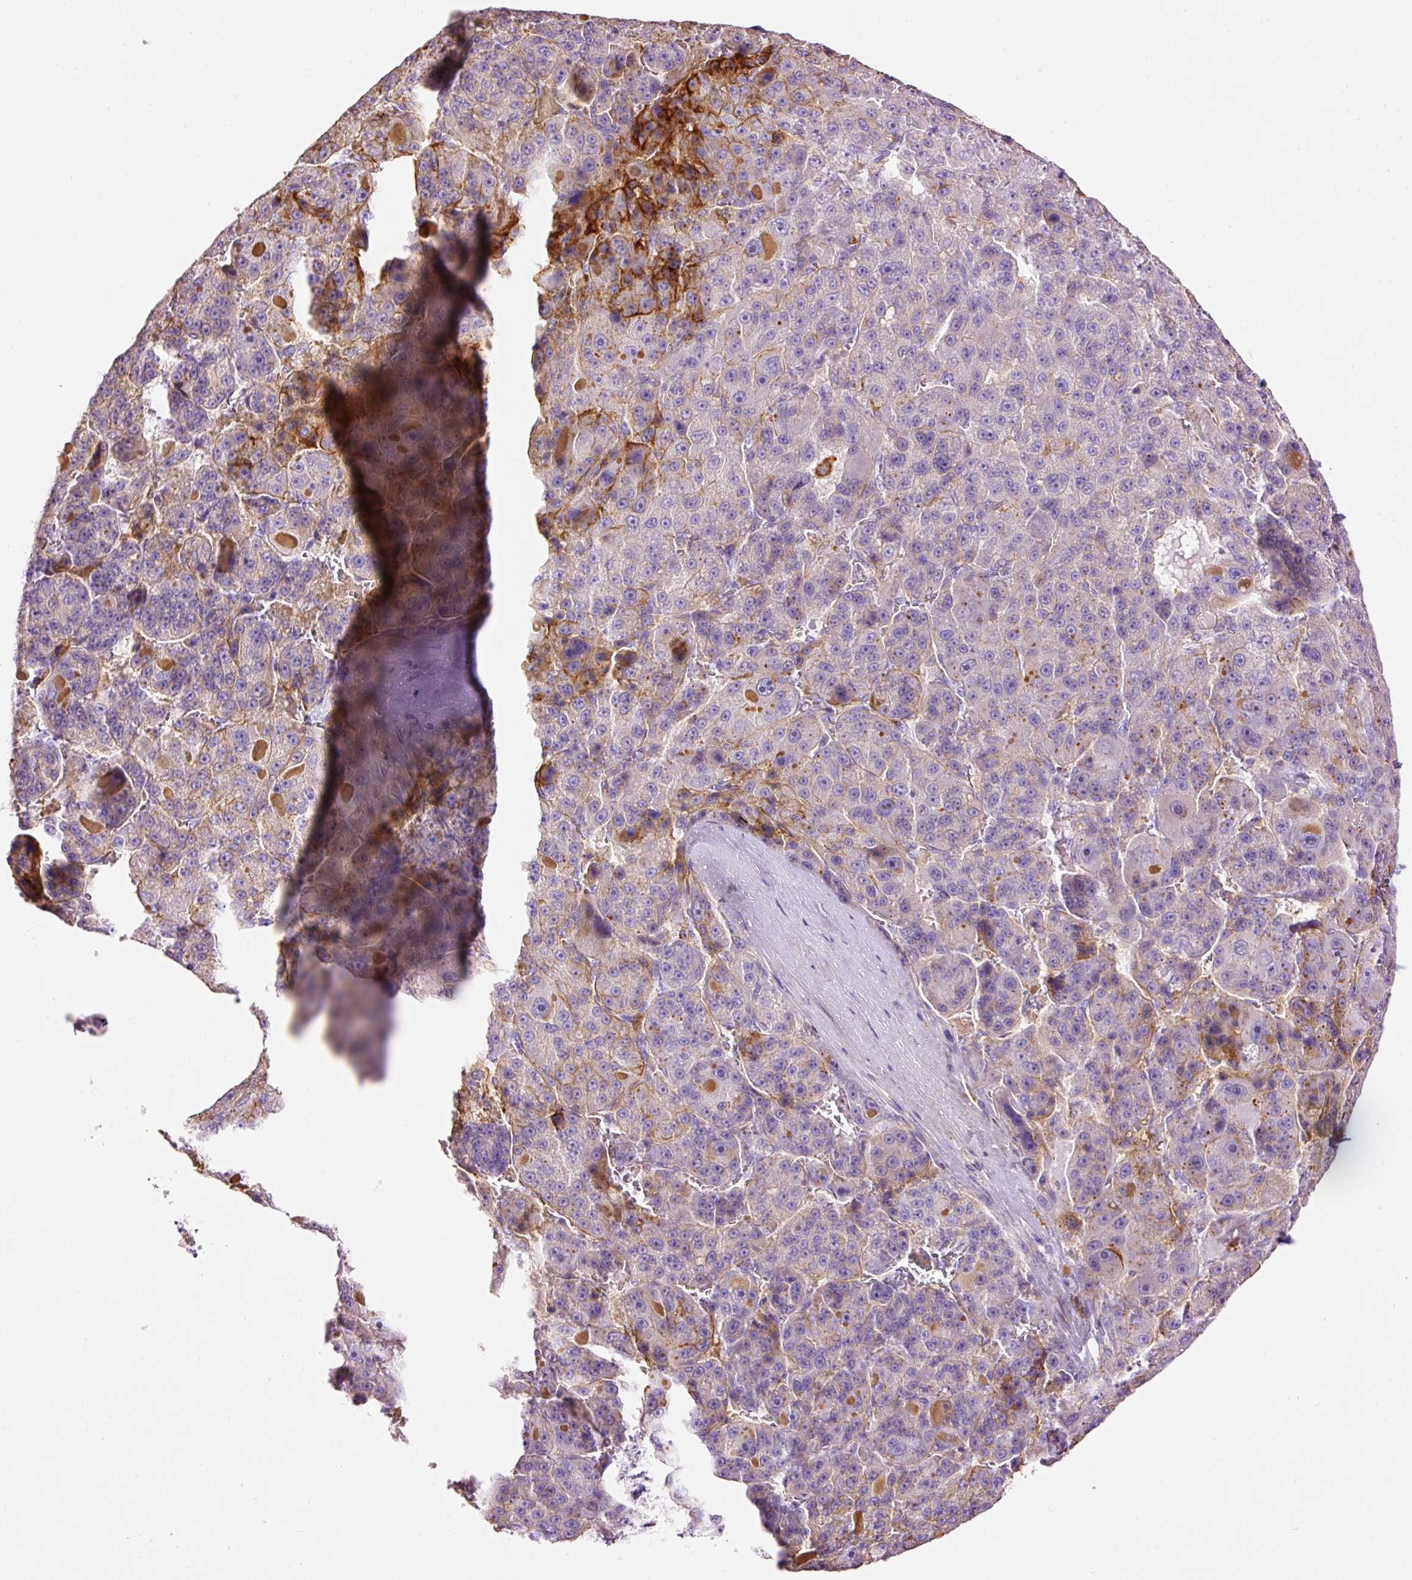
{"staining": {"intensity": "moderate", "quantity": "<25%", "location": "cytoplasmic/membranous"}, "tissue": "liver cancer", "cell_type": "Tumor cells", "image_type": "cancer", "snomed": [{"axis": "morphology", "description": "Carcinoma, Hepatocellular, NOS"}, {"axis": "topography", "description": "Liver"}], "caption": "Protein expression analysis of liver hepatocellular carcinoma displays moderate cytoplasmic/membranous expression in approximately <25% of tumor cells.", "gene": "DOK6", "patient": {"sex": "male", "age": 76}}